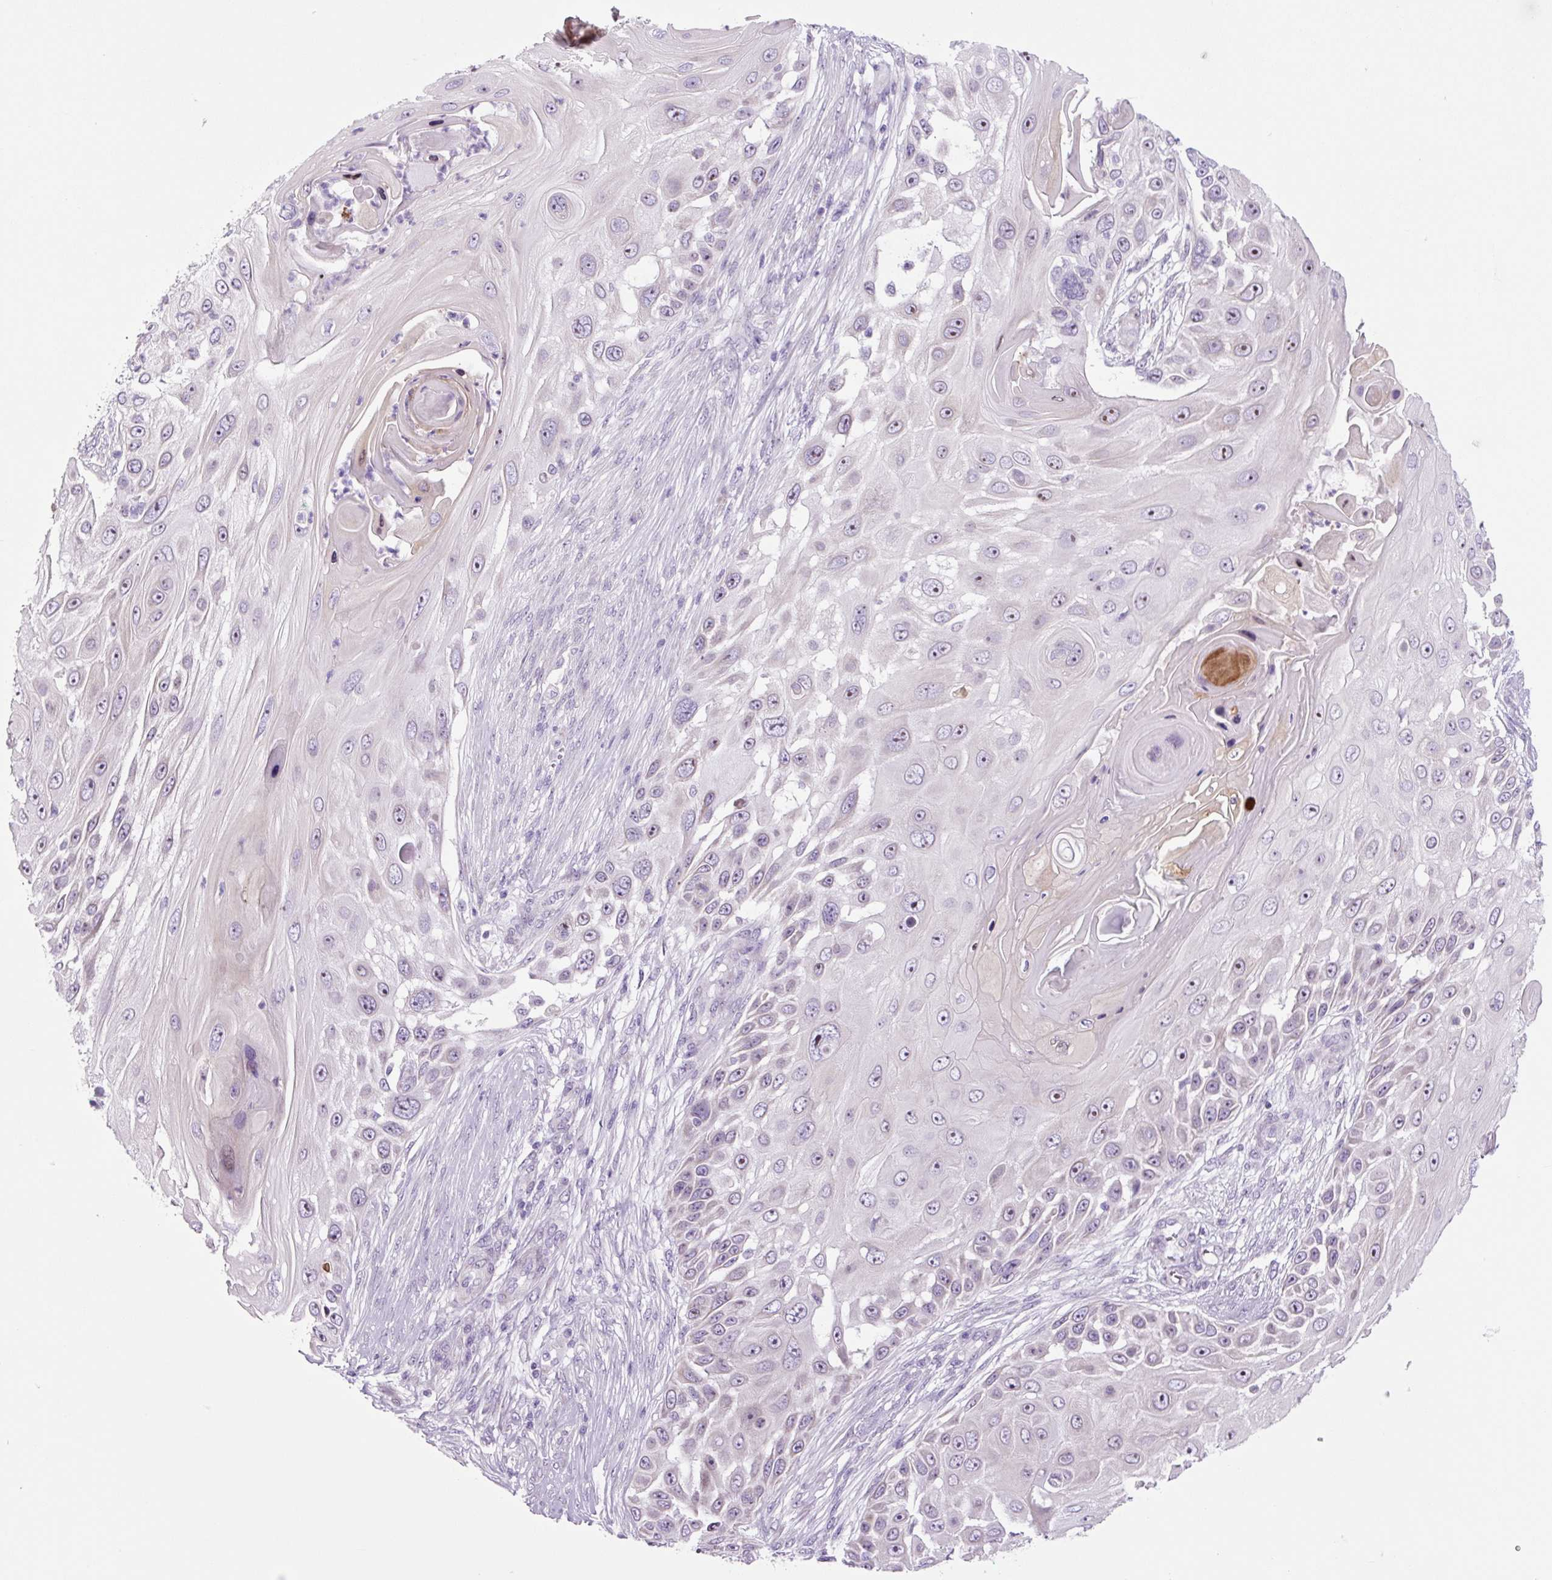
{"staining": {"intensity": "weak", "quantity": "<25%", "location": "nuclear"}, "tissue": "skin cancer", "cell_type": "Tumor cells", "image_type": "cancer", "snomed": [{"axis": "morphology", "description": "Squamous cell carcinoma, NOS"}, {"axis": "topography", "description": "Skin"}], "caption": "Micrograph shows no significant protein positivity in tumor cells of squamous cell carcinoma (skin). Brightfield microscopy of IHC stained with DAB (3,3'-diaminobenzidine) (brown) and hematoxylin (blue), captured at high magnification.", "gene": "RRS1", "patient": {"sex": "female", "age": 44}}